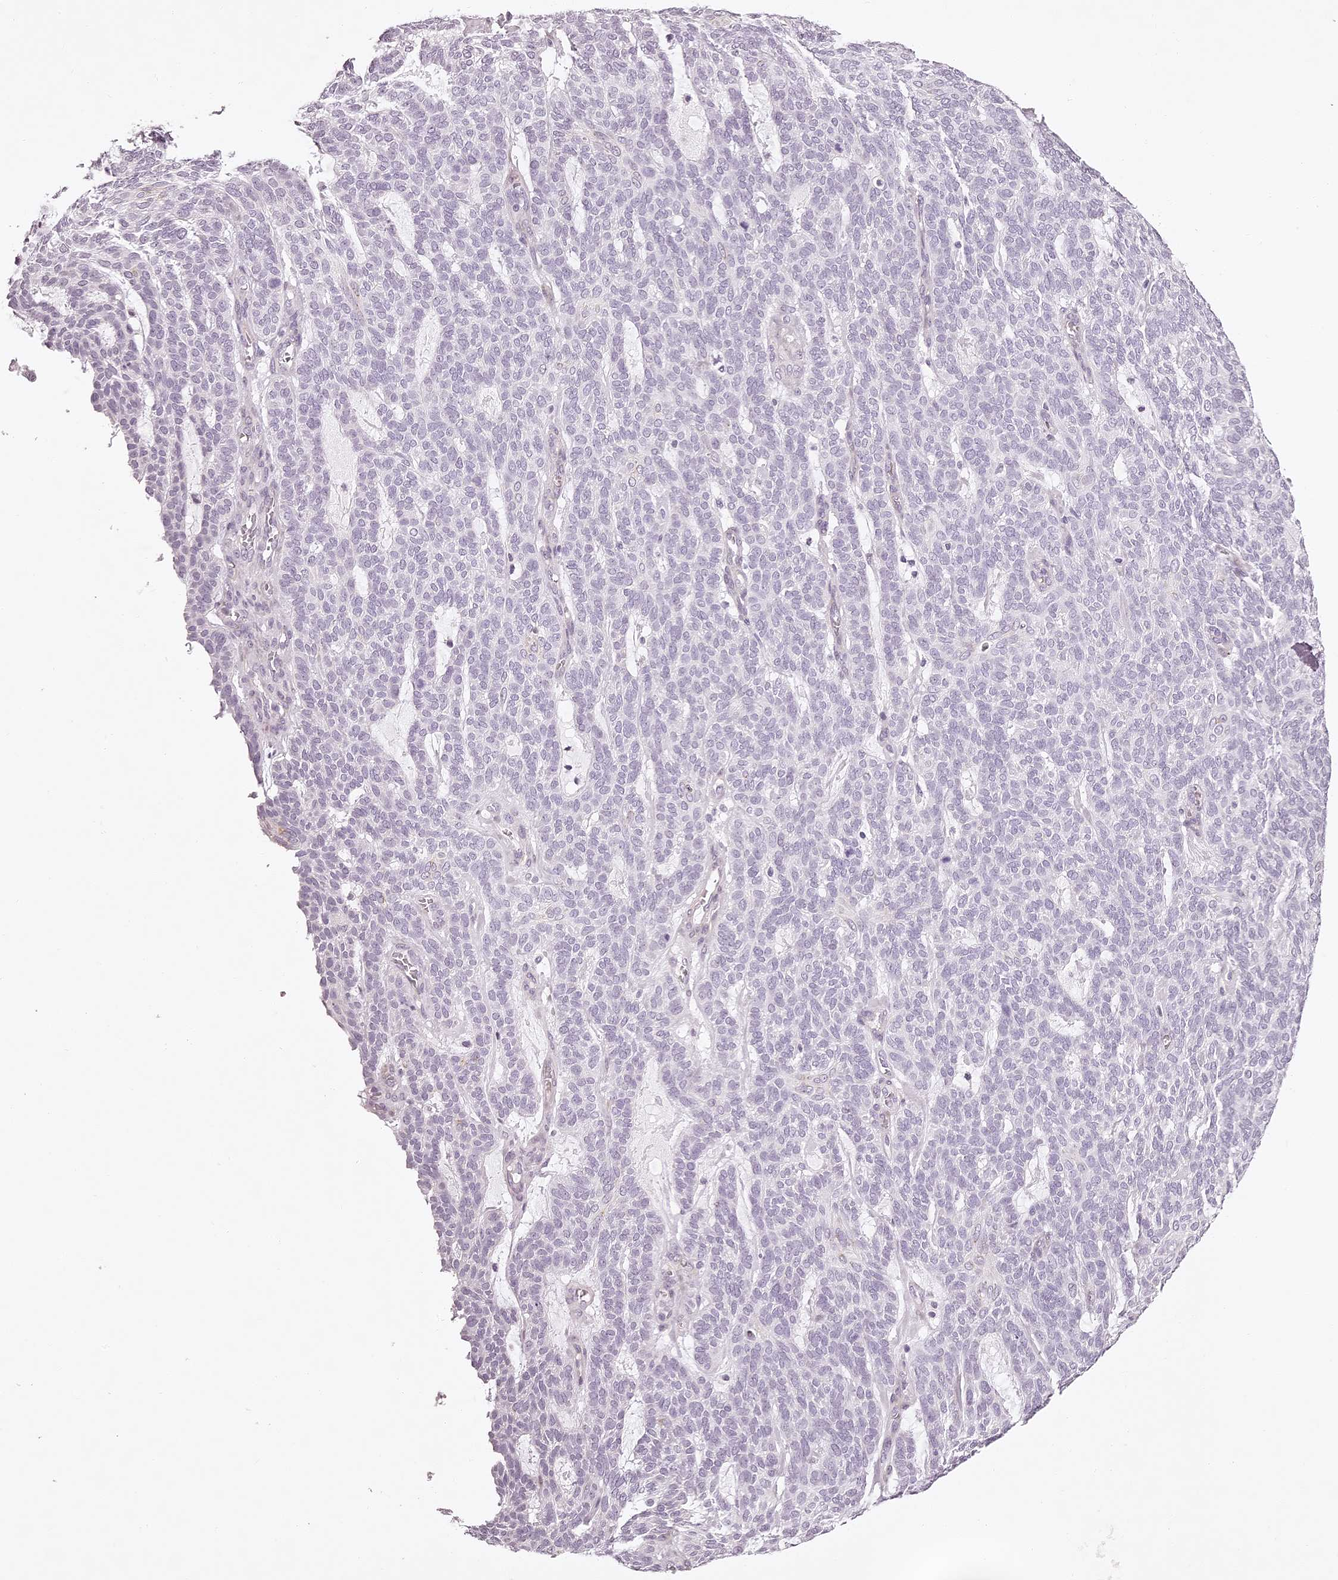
{"staining": {"intensity": "negative", "quantity": "none", "location": "none"}, "tissue": "skin cancer", "cell_type": "Tumor cells", "image_type": "cancer", "snomed": [{"axis": "morphology", "description": "Squamous cell carcinoma, NOS"}, {"axis": "topography", "description": "Skin"}], "caption": "Immunohistochemistry of skin cancer (squamous cell carcinoma) exhibits no expression in tumor cells.", "gene": "ELAPOR1", "patient": {"sex": "female", "age": 90}}